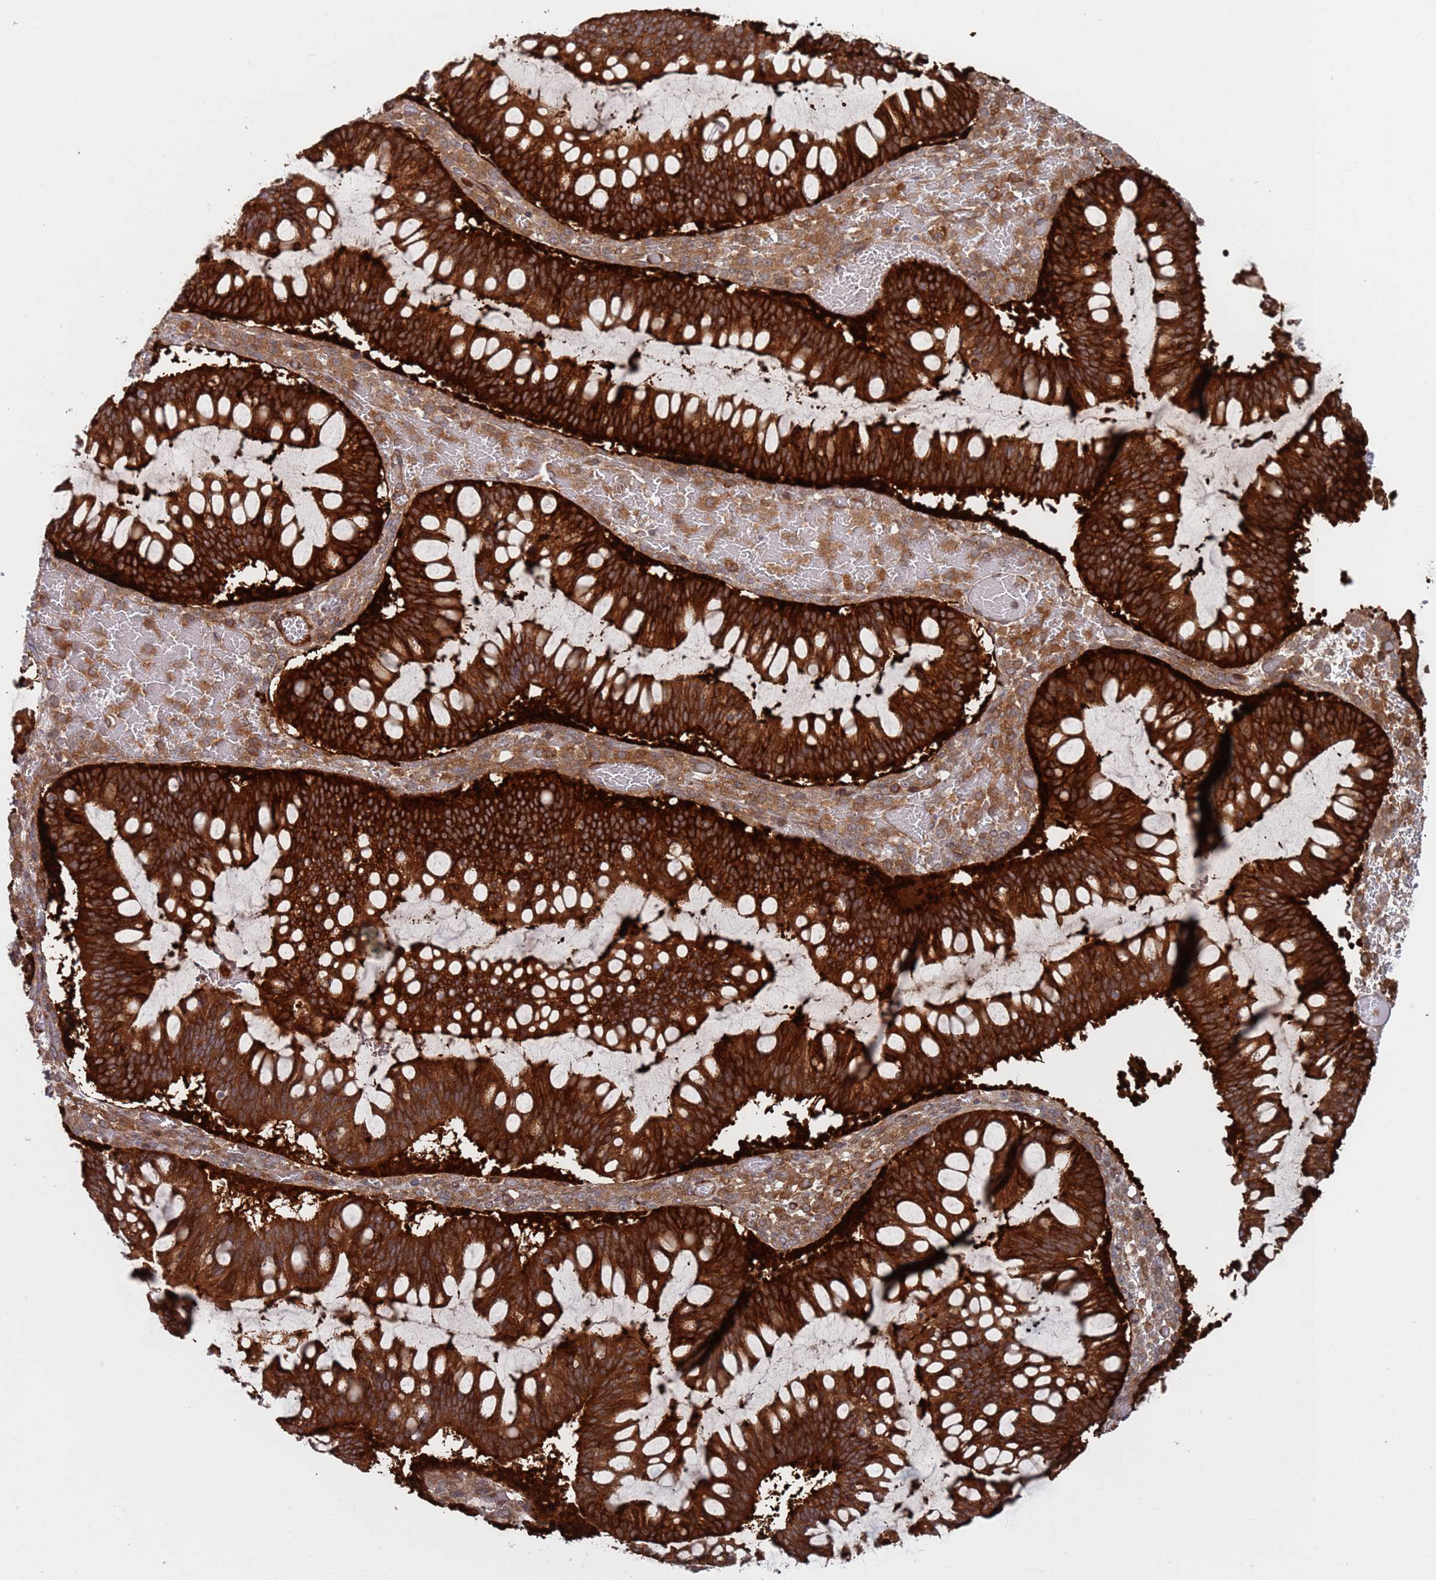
{"staining": {"intensity": "strong", "quantity": ">75%", "location": "cytoplasmic/membranous"}, "tissue": "ovarian cancer", "cell_type": "Tumor cells", "image_type": "cancer", "snomed": [{"axis": "morphology", "description": "Cystadenocarcinoma, mucinous, NOS"}, {"axis": "topography", "description": "Ovary"}], "caption": "A brown stain shows strong cytoplasmic/membranous positivity of a protein in human ovarian cancer (mucinous cystadenocarcinoma) tumor cells.", "gene": "DDX60", "patient": {"sex": "female", "age": 73}}